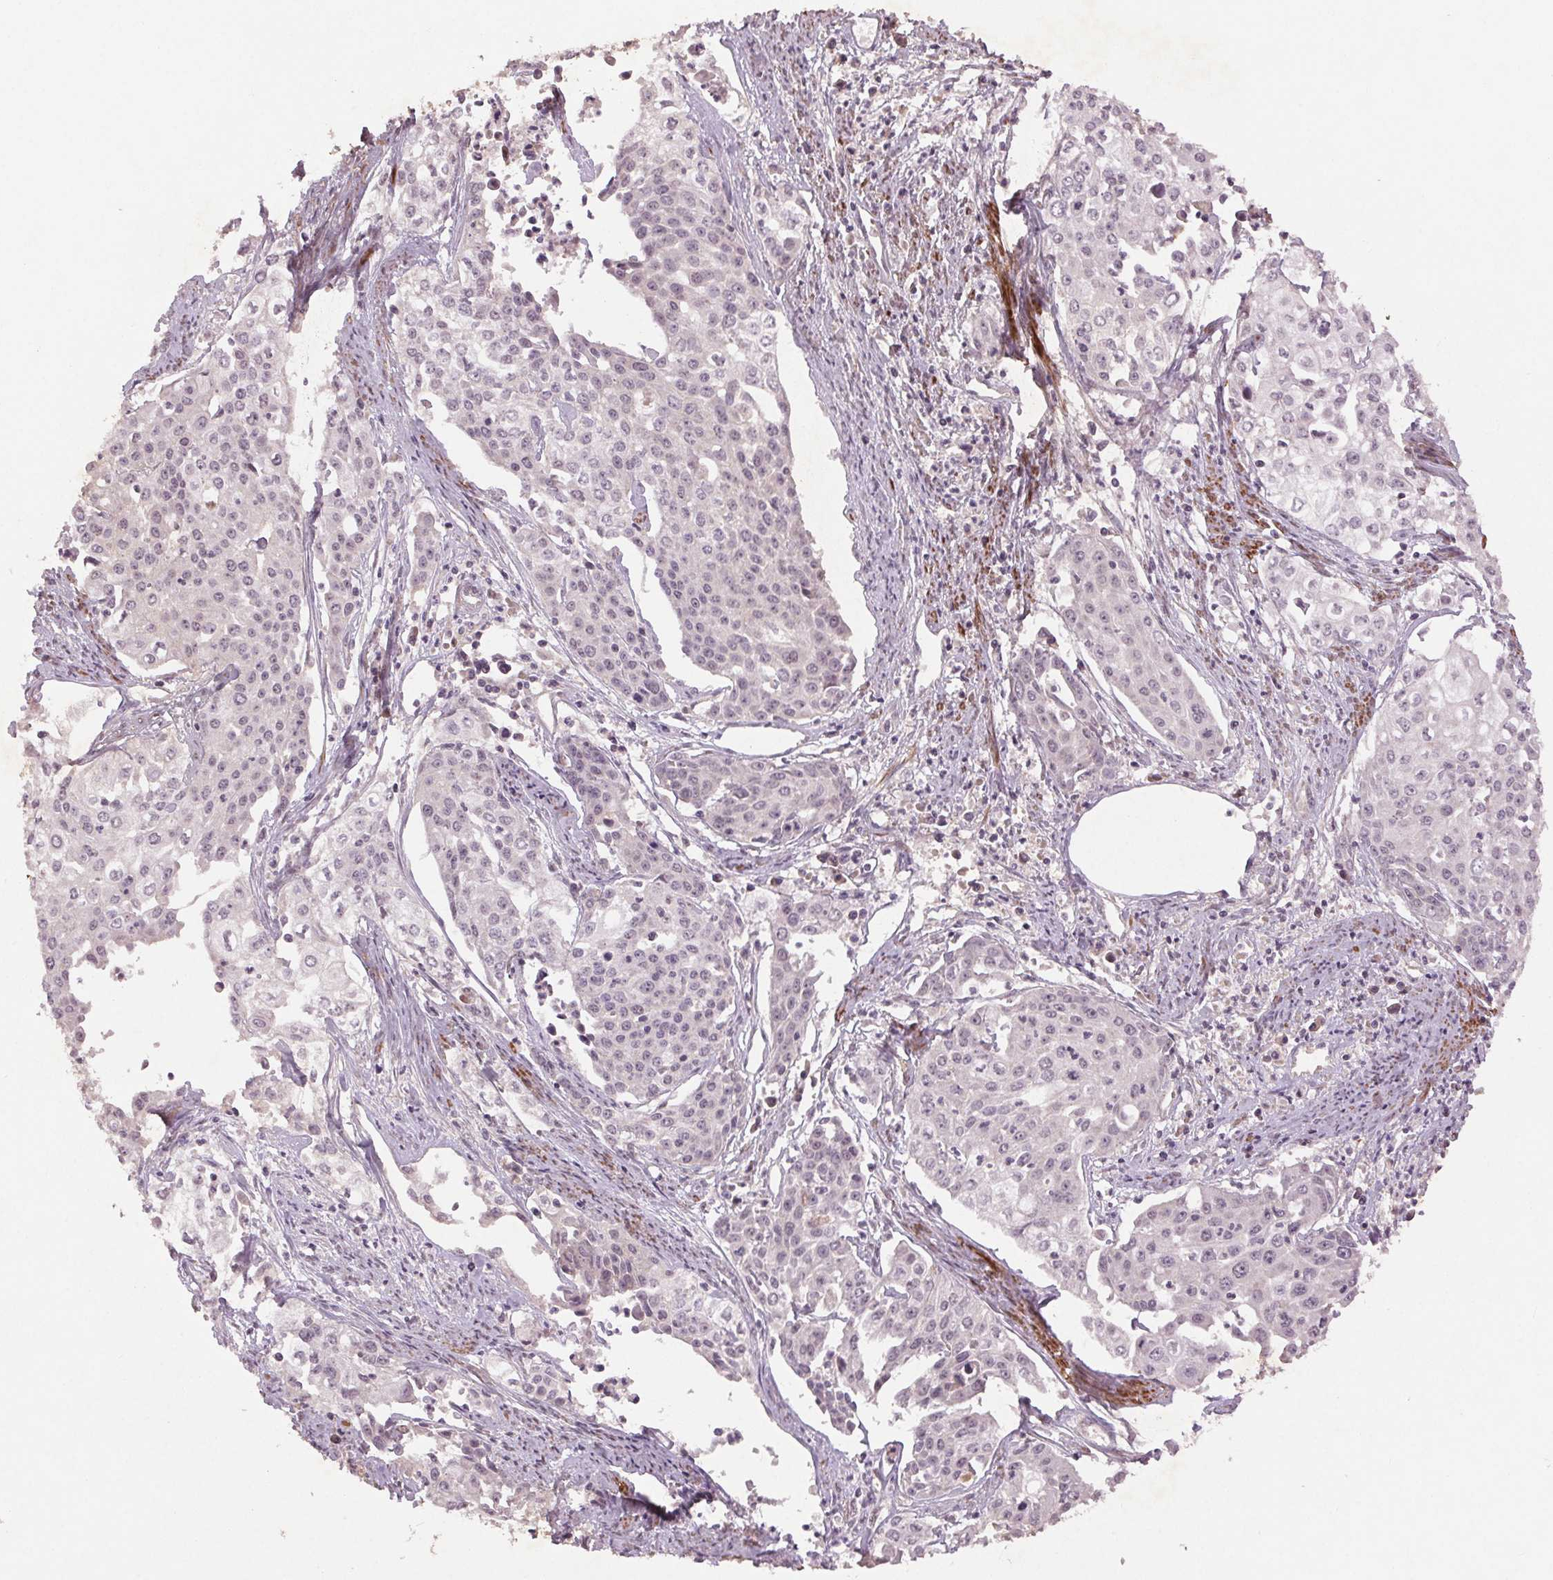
{"staining": {"intensity": "negative", "quantity": "none", "location": "none"}, "tissue": "cervical cancer", "cell_type": "Tumor cells", "image_type": "cancer", "snomed": [{"axis": "morphology", "description": "Squamous cell carcinoma, NOS"}, {"axis": "topography", "description": "Cervix"}], "caption": "Image shows no significant protein staining in tumor cells of cervical cancer.", "gene": "SMLR1", "patient": {"sex": "female", "age": 39}}